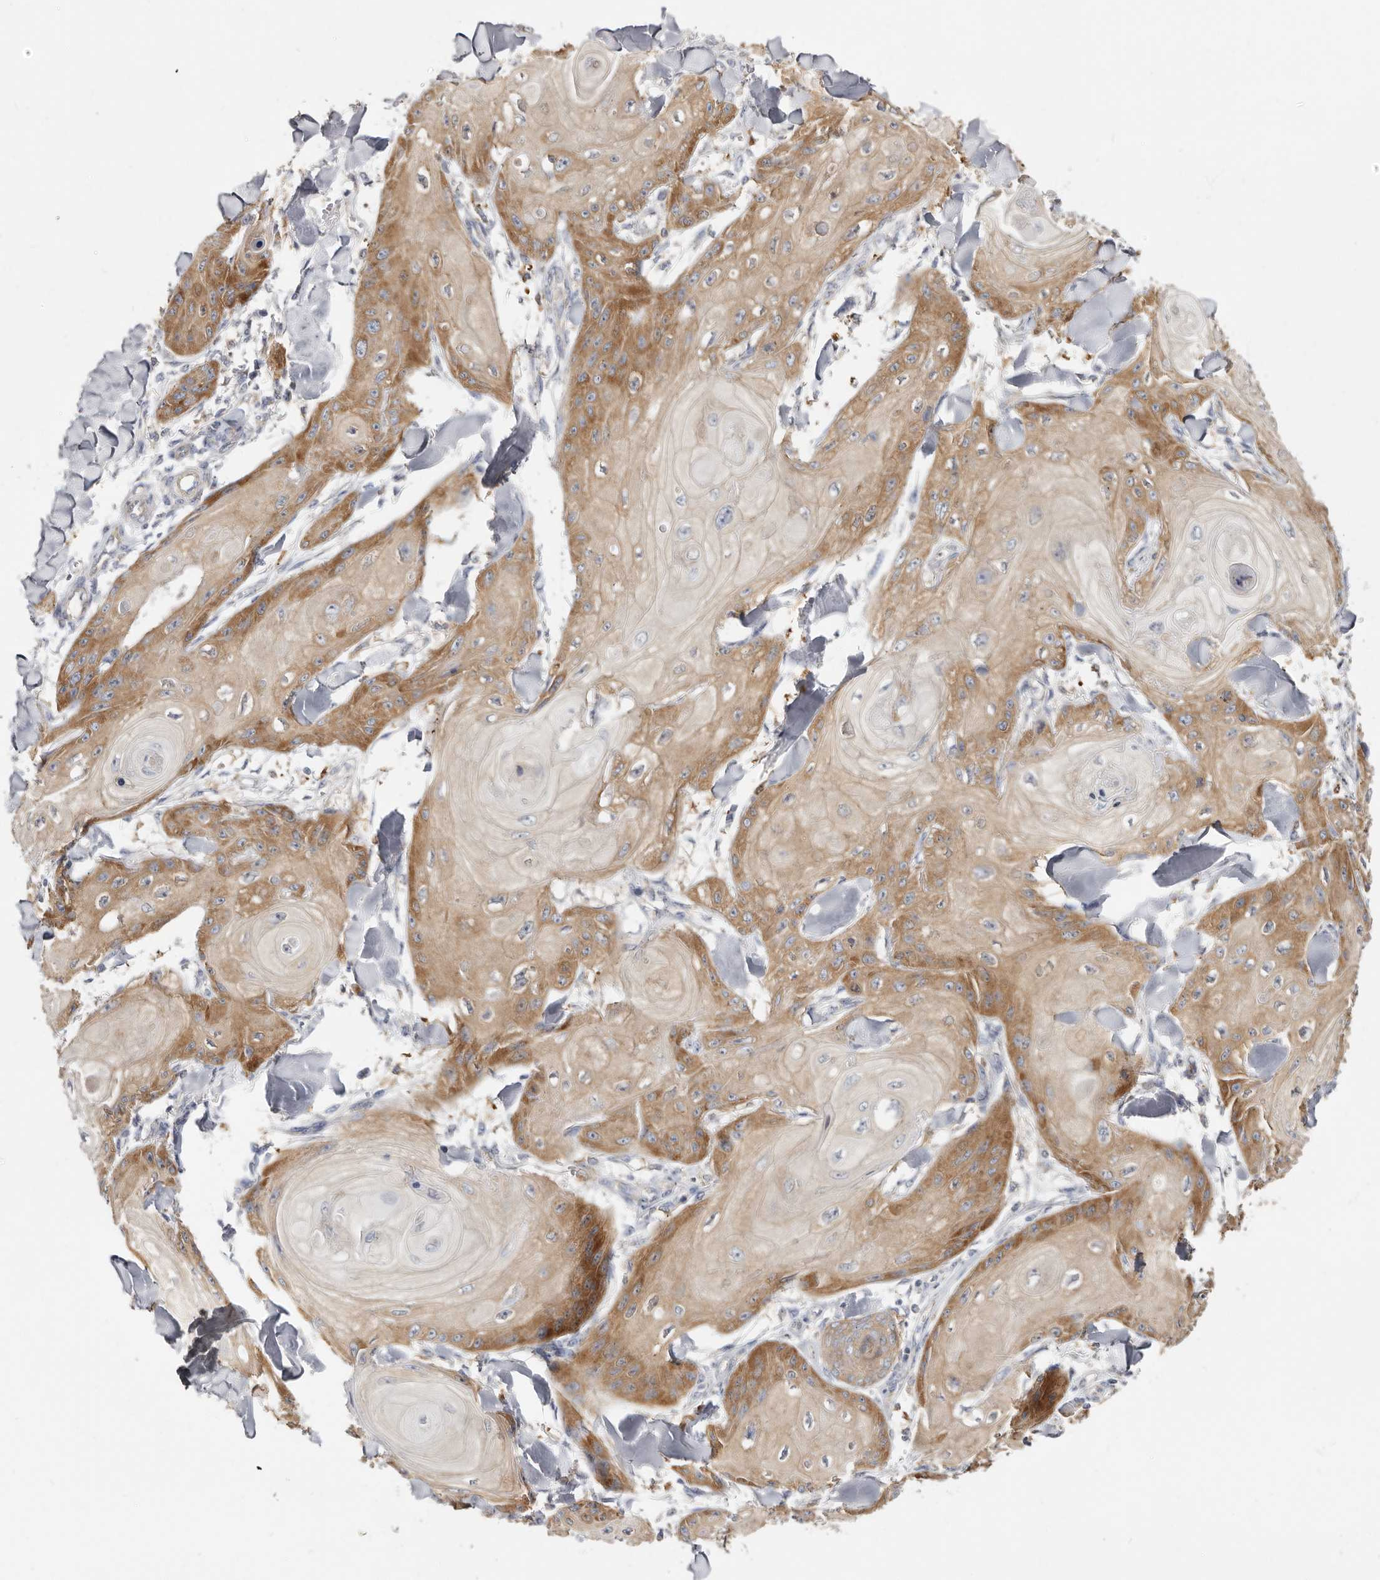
{"staining": {"intensity": "moderate", "quantity": ">75%", "location": "cytoplasmic/membranous"}, "tissue": "skin cancer", "cell_type": "Tumor cells", "image_type": "cancer", "snomed": [{"axis": "morphology", "description": "Squamous cell carcinoma, NOS"}, {"axis": "topography", "description": "Skin"}], "caption": "Tumor cells reveal medium levels of moderate cytoplasmic/membranous positivity in approximately >75% of cells in human squamous cell carcinoma (skin).", "gene": "BAIAP2L1", "patient": {"sex": "male", "age": 74}}